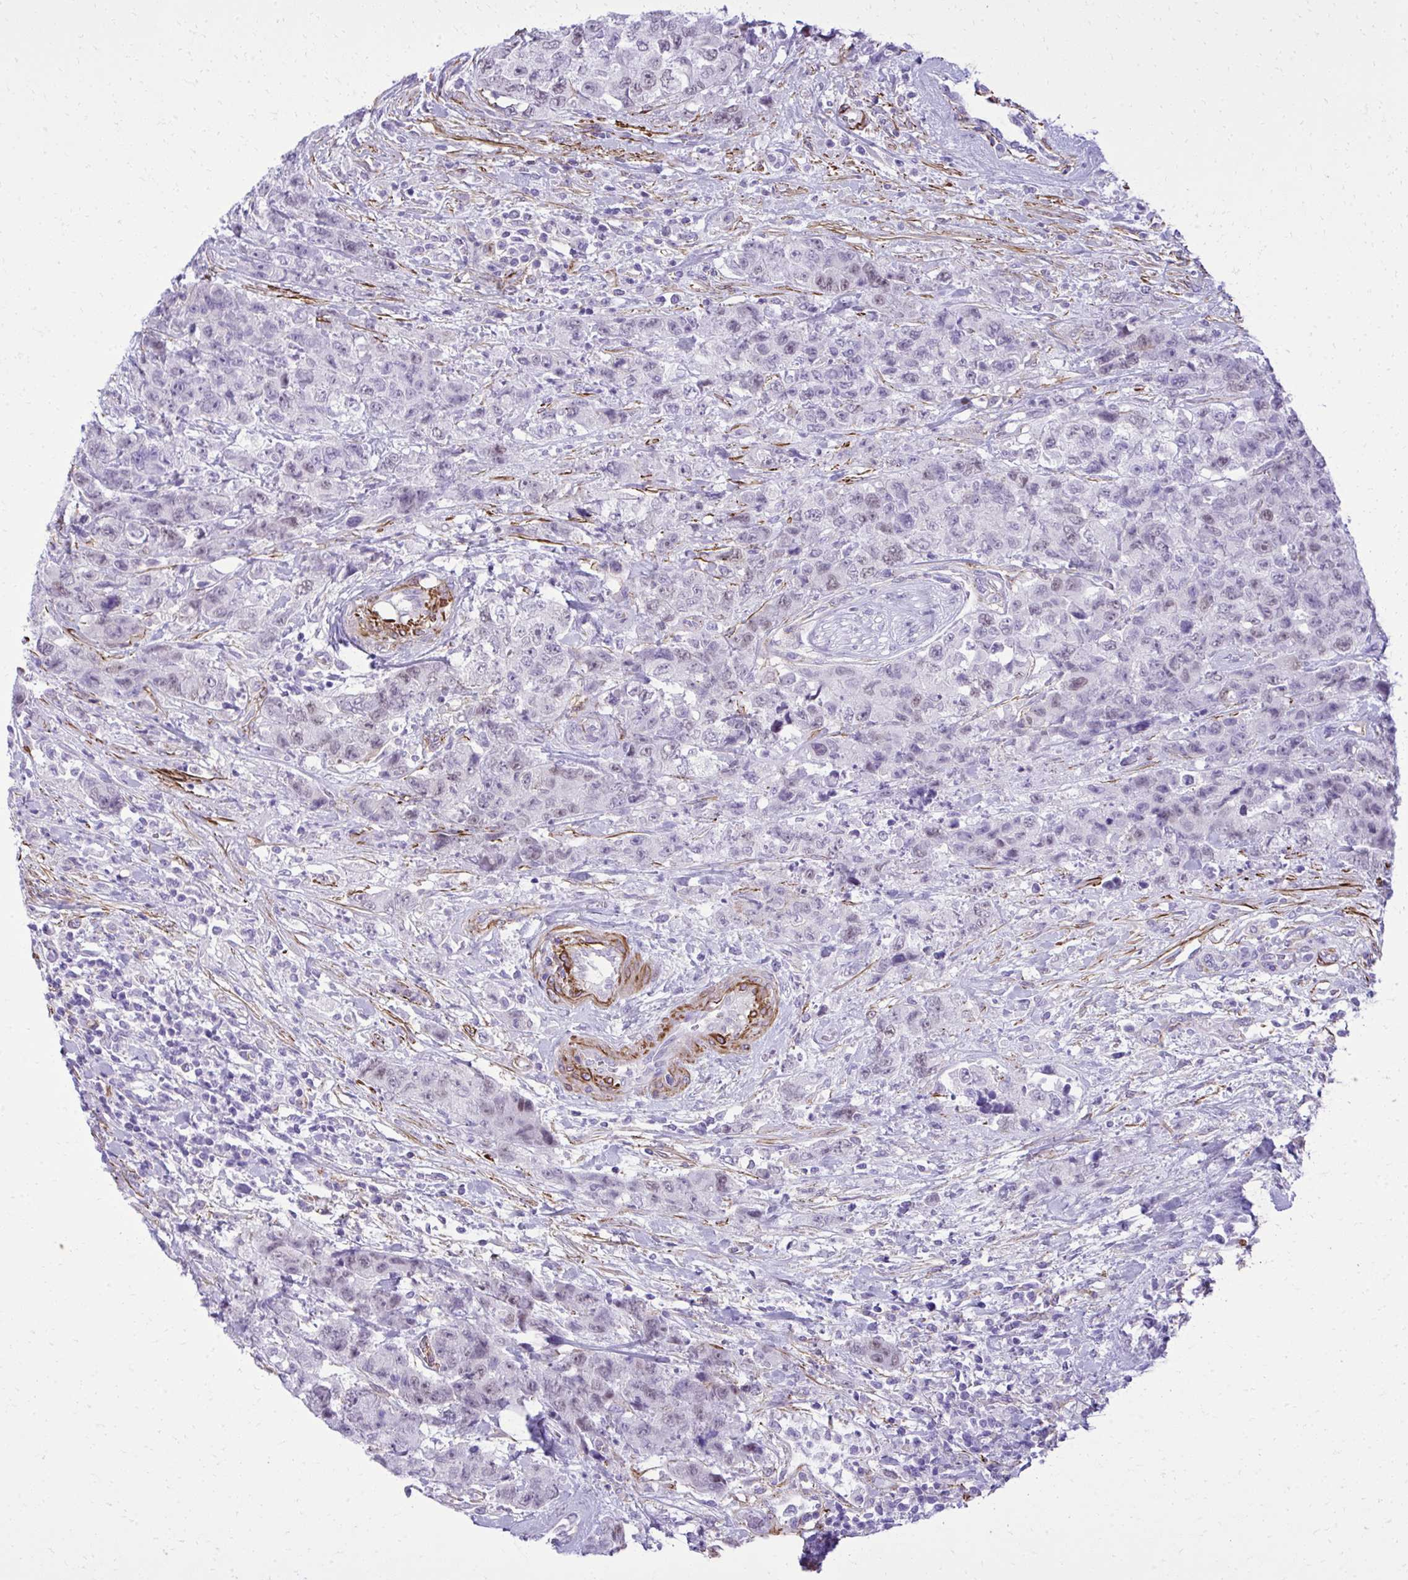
{"staining": {"intensity": "weak", "quantity": "<25%", "location": "nuclear"}, "tissue": "urothelial cancer", "cell_type": "Tumor cells", "image_type": "cancer", "snomed": [{"axis": "morphology", "description": "Urothelial carcinoma, High grade"}, {"axis": "topography", "description": "Urinary bladder"}], "caption": "Photomicrograph shows no significant protein staining in tumor cells of urothelial cancer.", "gene": "PITPNM3", "patient": {"sex": "female", "age": 78}}